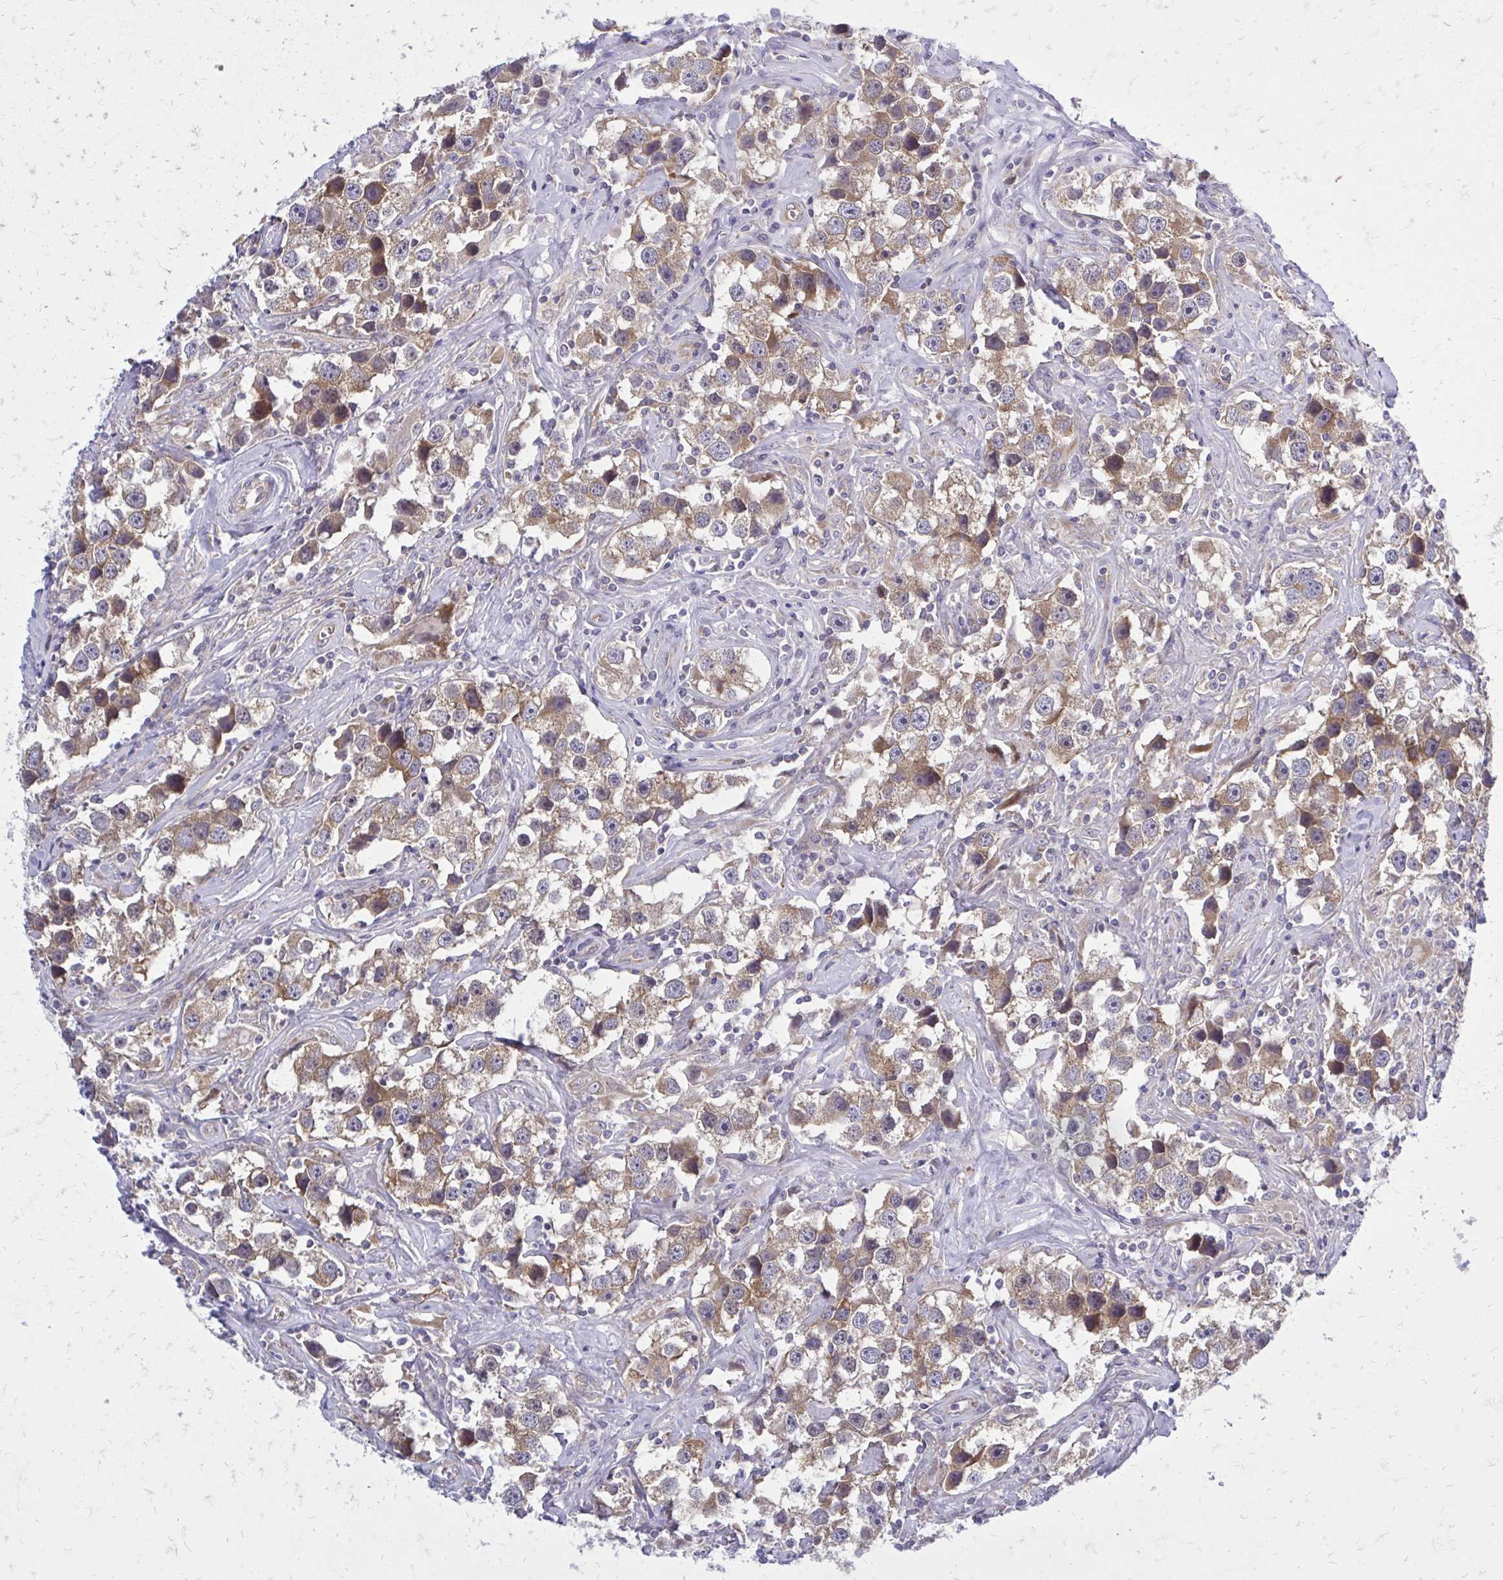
{"staining": {"intensity": "moderate", "quantity": ">75%", "location": "cytoplasmic/membranous"}, "tissue": "testis cancer", "cell_type": "Tumor cells", "image_type": "cancer", "snomed": [{"axis": "morphology", "description": "Seminoma, NOS"}, {"axis": "topography", "description": "Testis"}], "caption": "This histopathology image reveals immunohistochemistry (IHC) staining of human seminoma (testis), with medium moderate cytoplasmic/membranous positivity in approximately >75% of tumor cells.", "gene": "PDK4", "patient": {"sex": "male", "age": 49}}